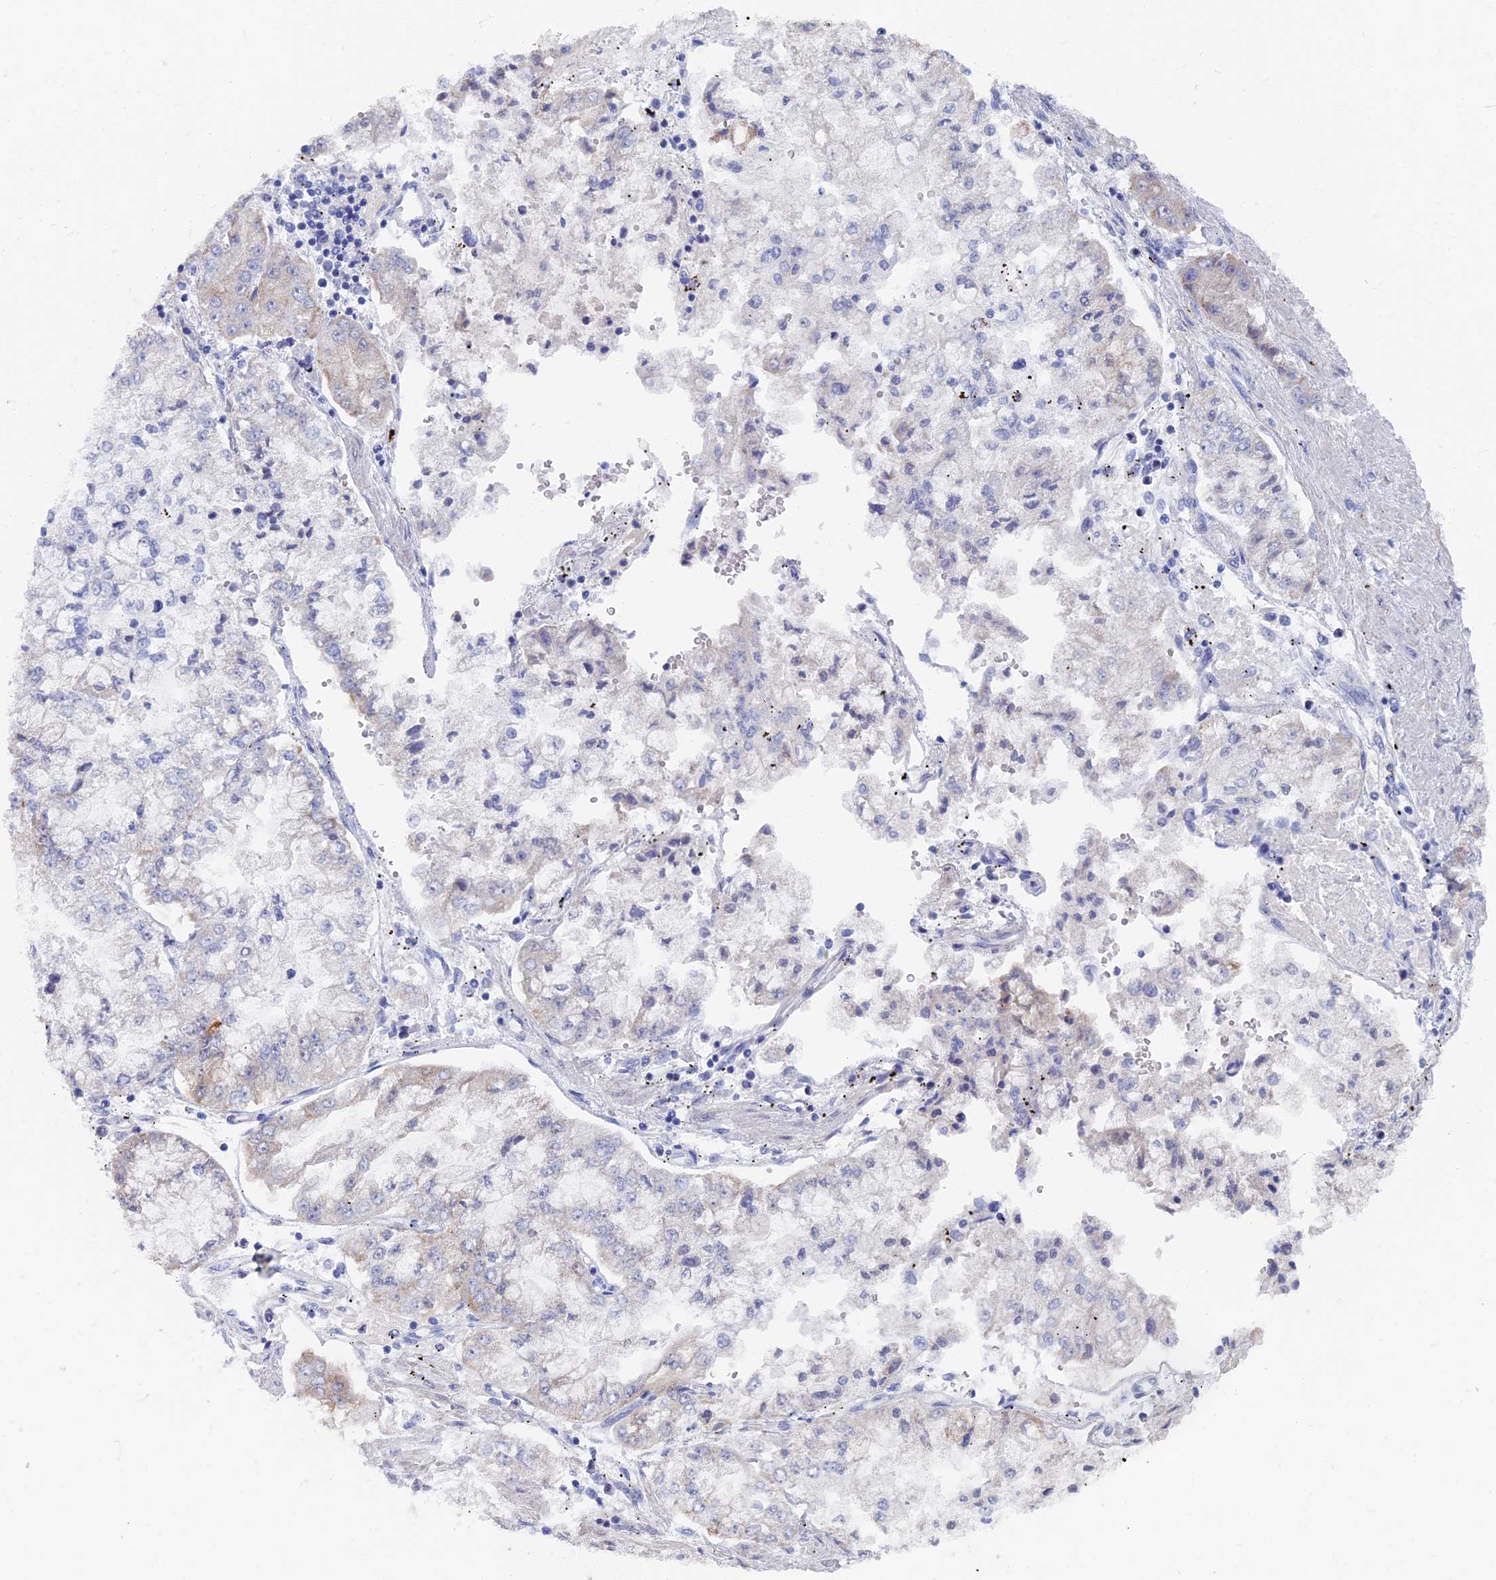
{"staining": {"intensity": "negative", "quantity": "none", "location": "none"}, "tissue": "stomach cancer", "cell_type": "Tumor cells", "image_type": "cancer", "snomed": [{"axis": "morphology", "description": "Adenocarcinoma, NOS"}, {"axis": "topography", "description": "Stomach"}], "caption": "Immunohistochemical staining of human adenocarcinoma (stomach) exhibits no significant positivity in tumor cells. (Immunohistochemistry, brightfield microscopy, high magnification).", "gene": "OAT", "patient": {"sex": "male", "age": 76}}